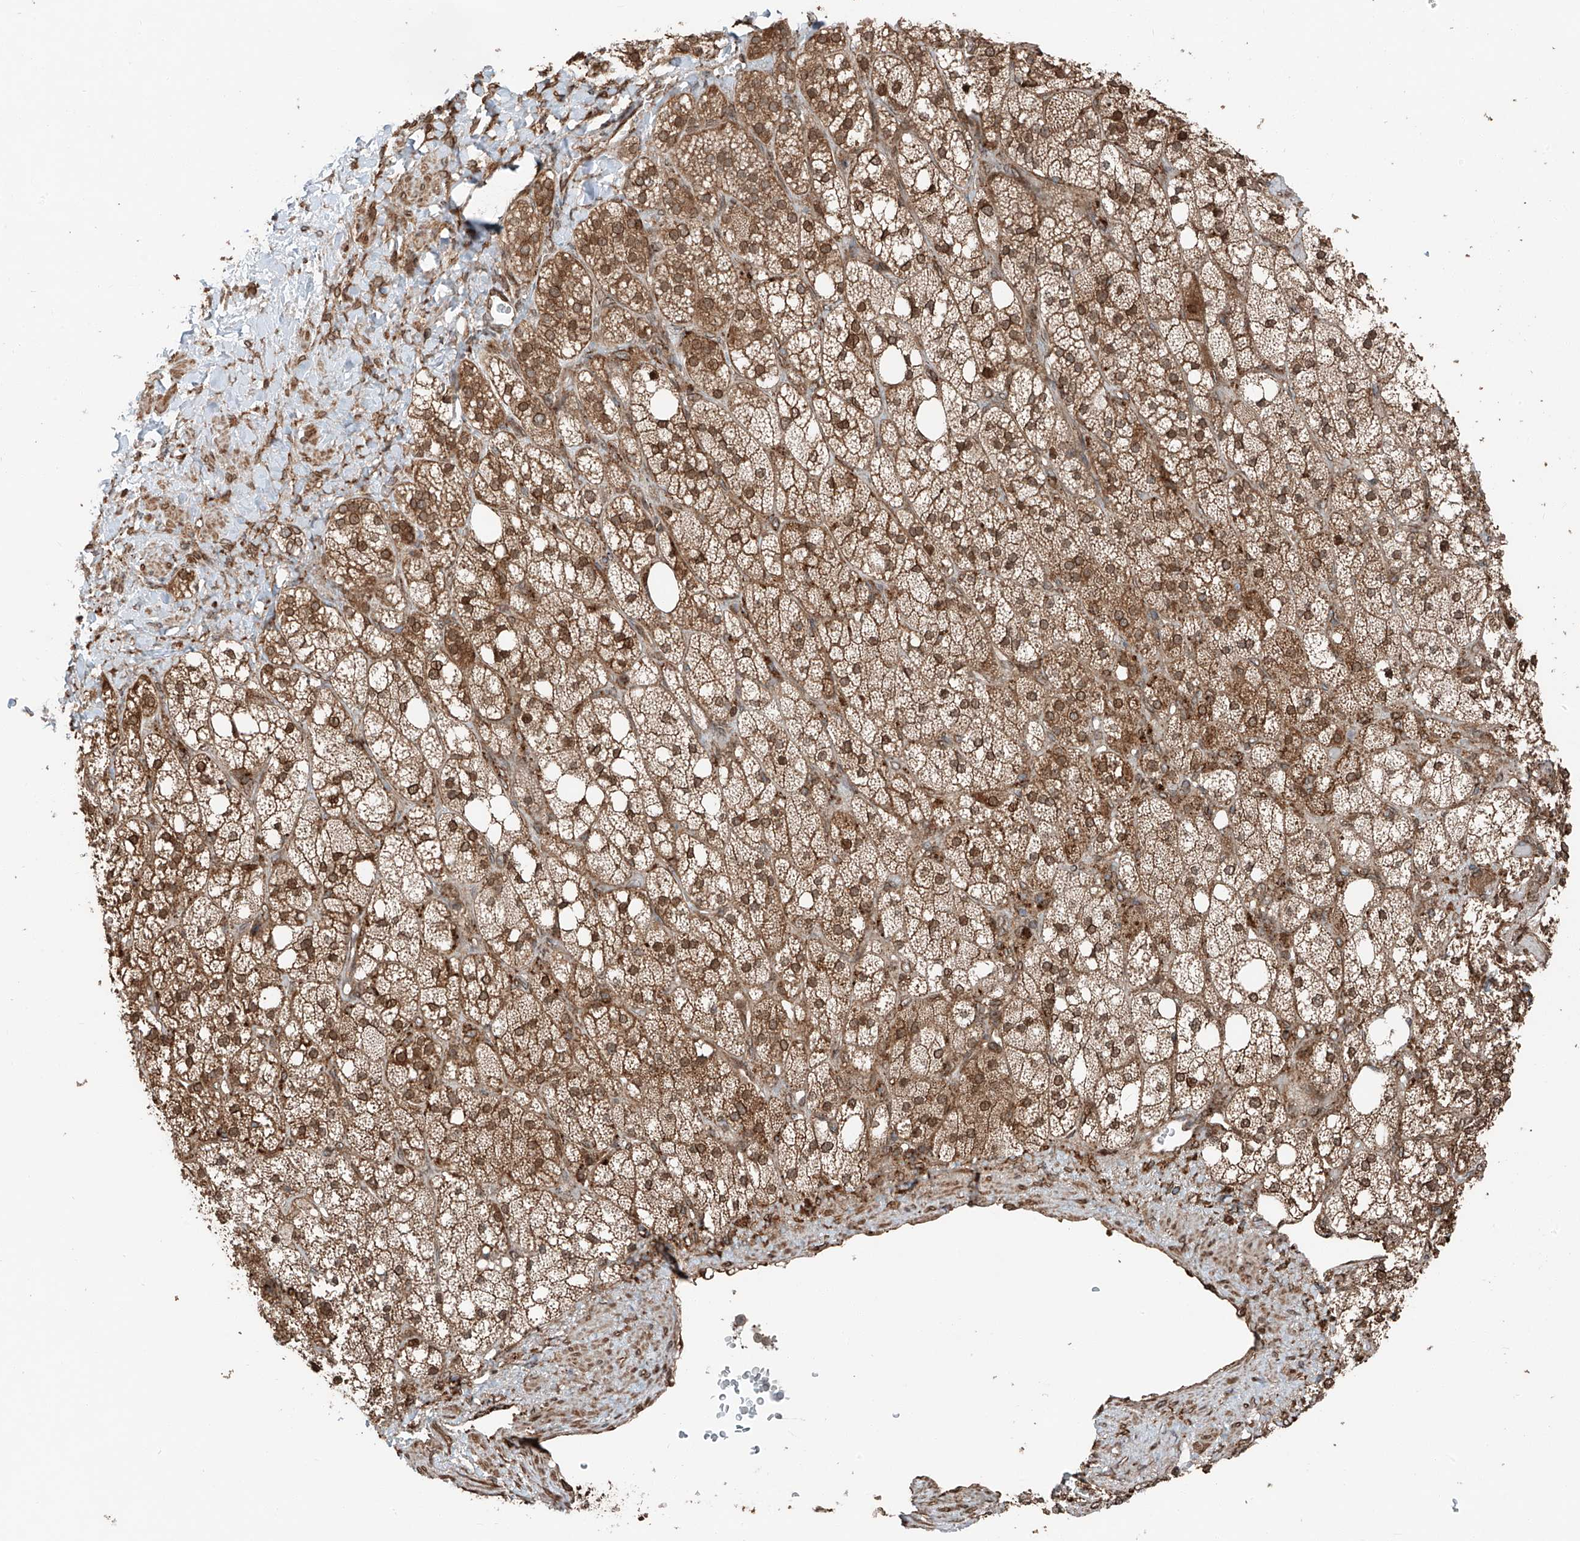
{"staining": {"intensity": "moderate", "quantity": ">75%", "location": "cytoplasmic/membranous,nuclear"}, "tissue": "adrenal gland", "cell_type": "Glandular cells", "image_type": "normal", "snomed": [{"axis": "morphology", "description": "Normal tissue, NOS"}, {"axis": "topography", "description": "Adrenal gland"}], "caption": "Protein expression analysis of benign human adrenal gland reveals moderate cytoplasmic/membranous,nuclear staining in about >75% of glandular cells. (brown staining indicates protein expression, while blue staining denotes nuclei).", "gene": "CEP162", "patient": {"sex": "male", "age": 61}}